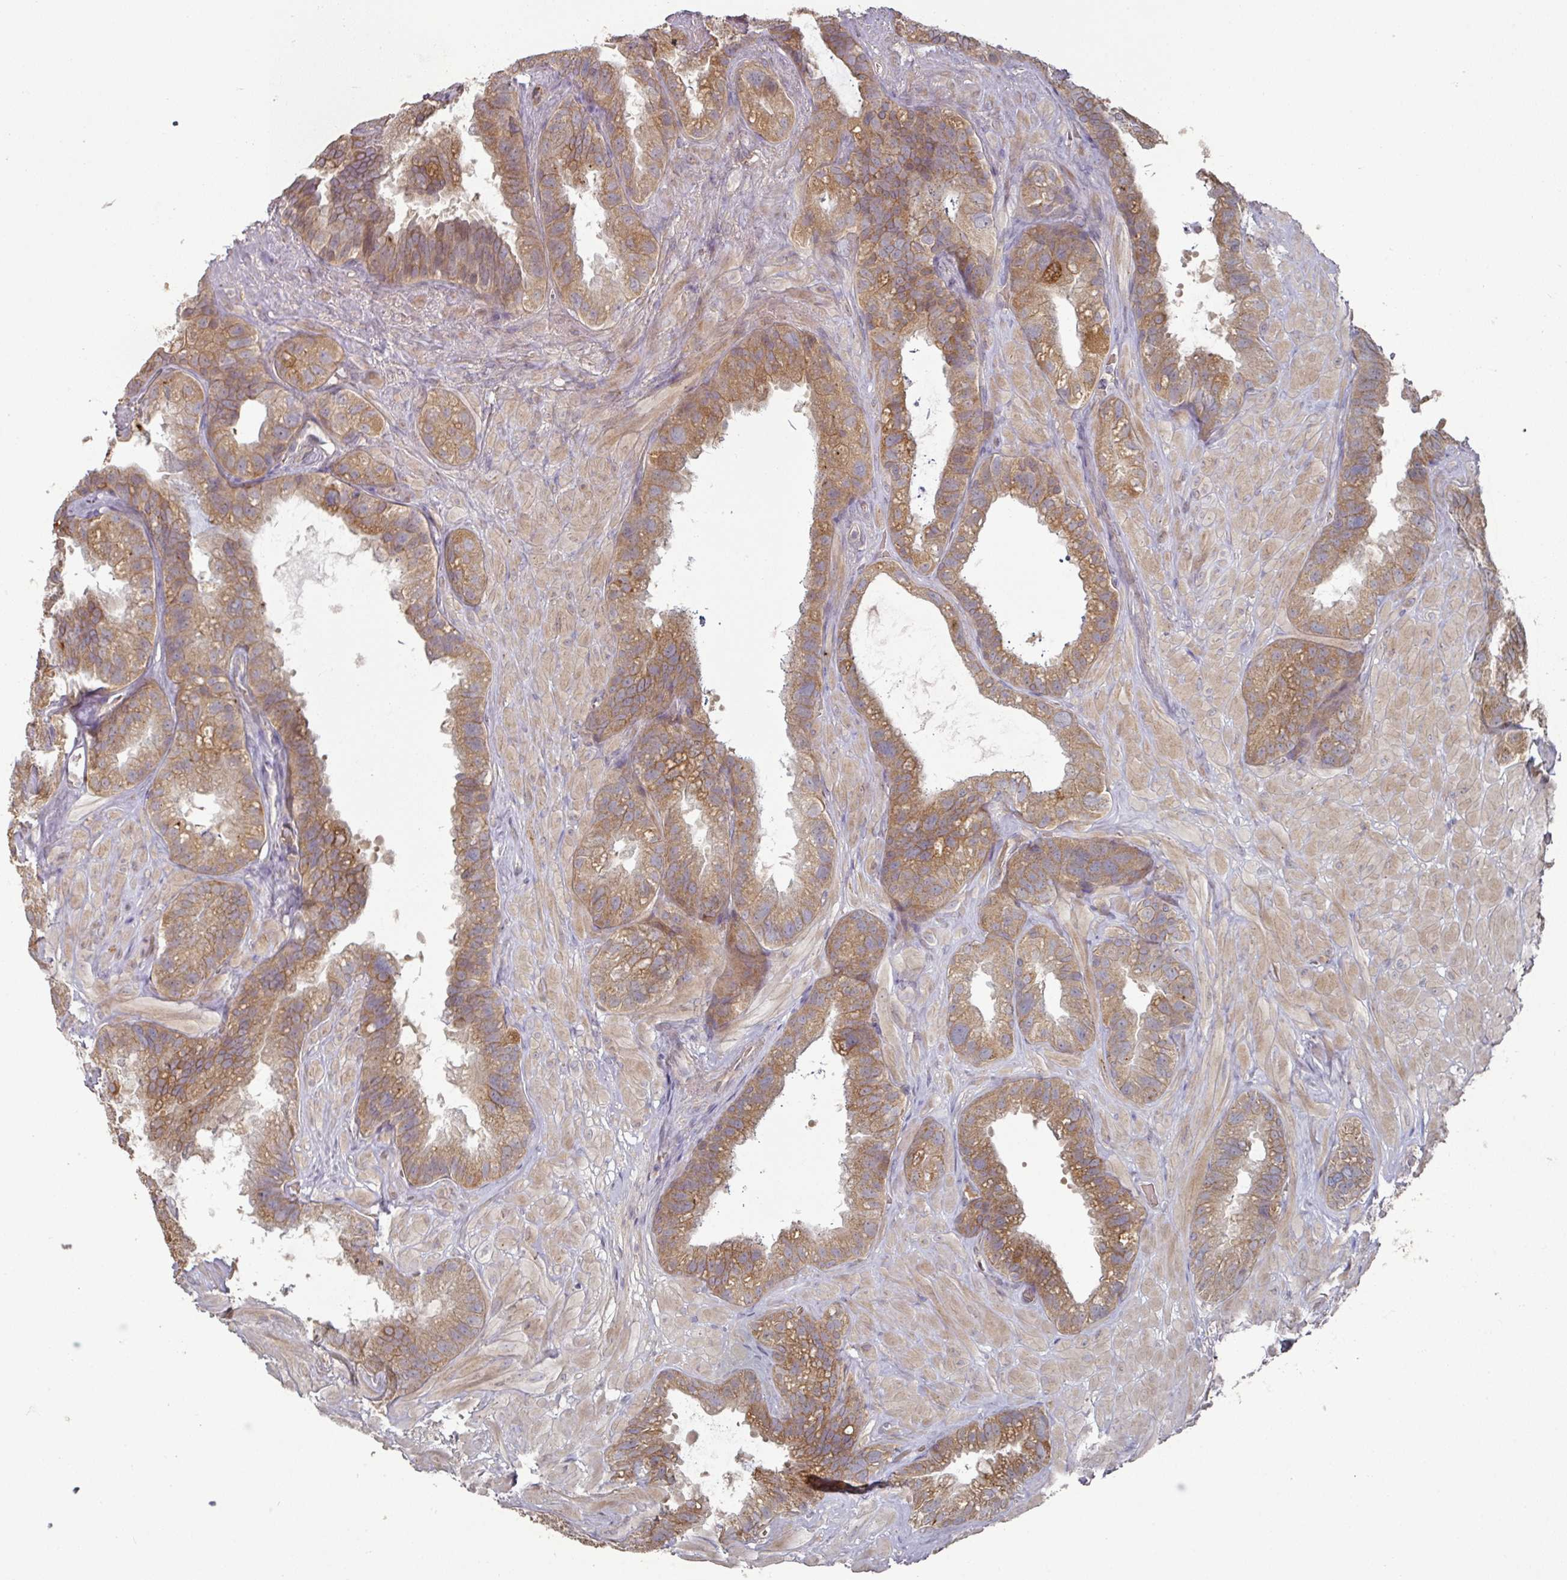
{"staining": {"intensity": "strong", "quantity": ">75%", "location": "cytoplasmic/membranous"}, "tissue": "seminal vesicle", "cell_type": "Glandular cells", "image_type": "normal", "snomed": [{"axis": "morphology", "description": "Normal tissue, NOS"}, {"axis": "topography", "description": "Seminal veicle"}, {"axis": "topography", "description": "Peripheral nerve tissue"}], "caption": "Immunohistochemistry photomicrograph of unremarkable seminal vesicle: human seminal vesicle stained using IHC demonstrates high levels of strong protein expression localized specifically in the cytoplasmic/membranous of glandular cells, appearing as a cytoplasmic/membranous brown color.", "gene": "DNAJC7", "patient": {"sex": "male", "age": 76}}